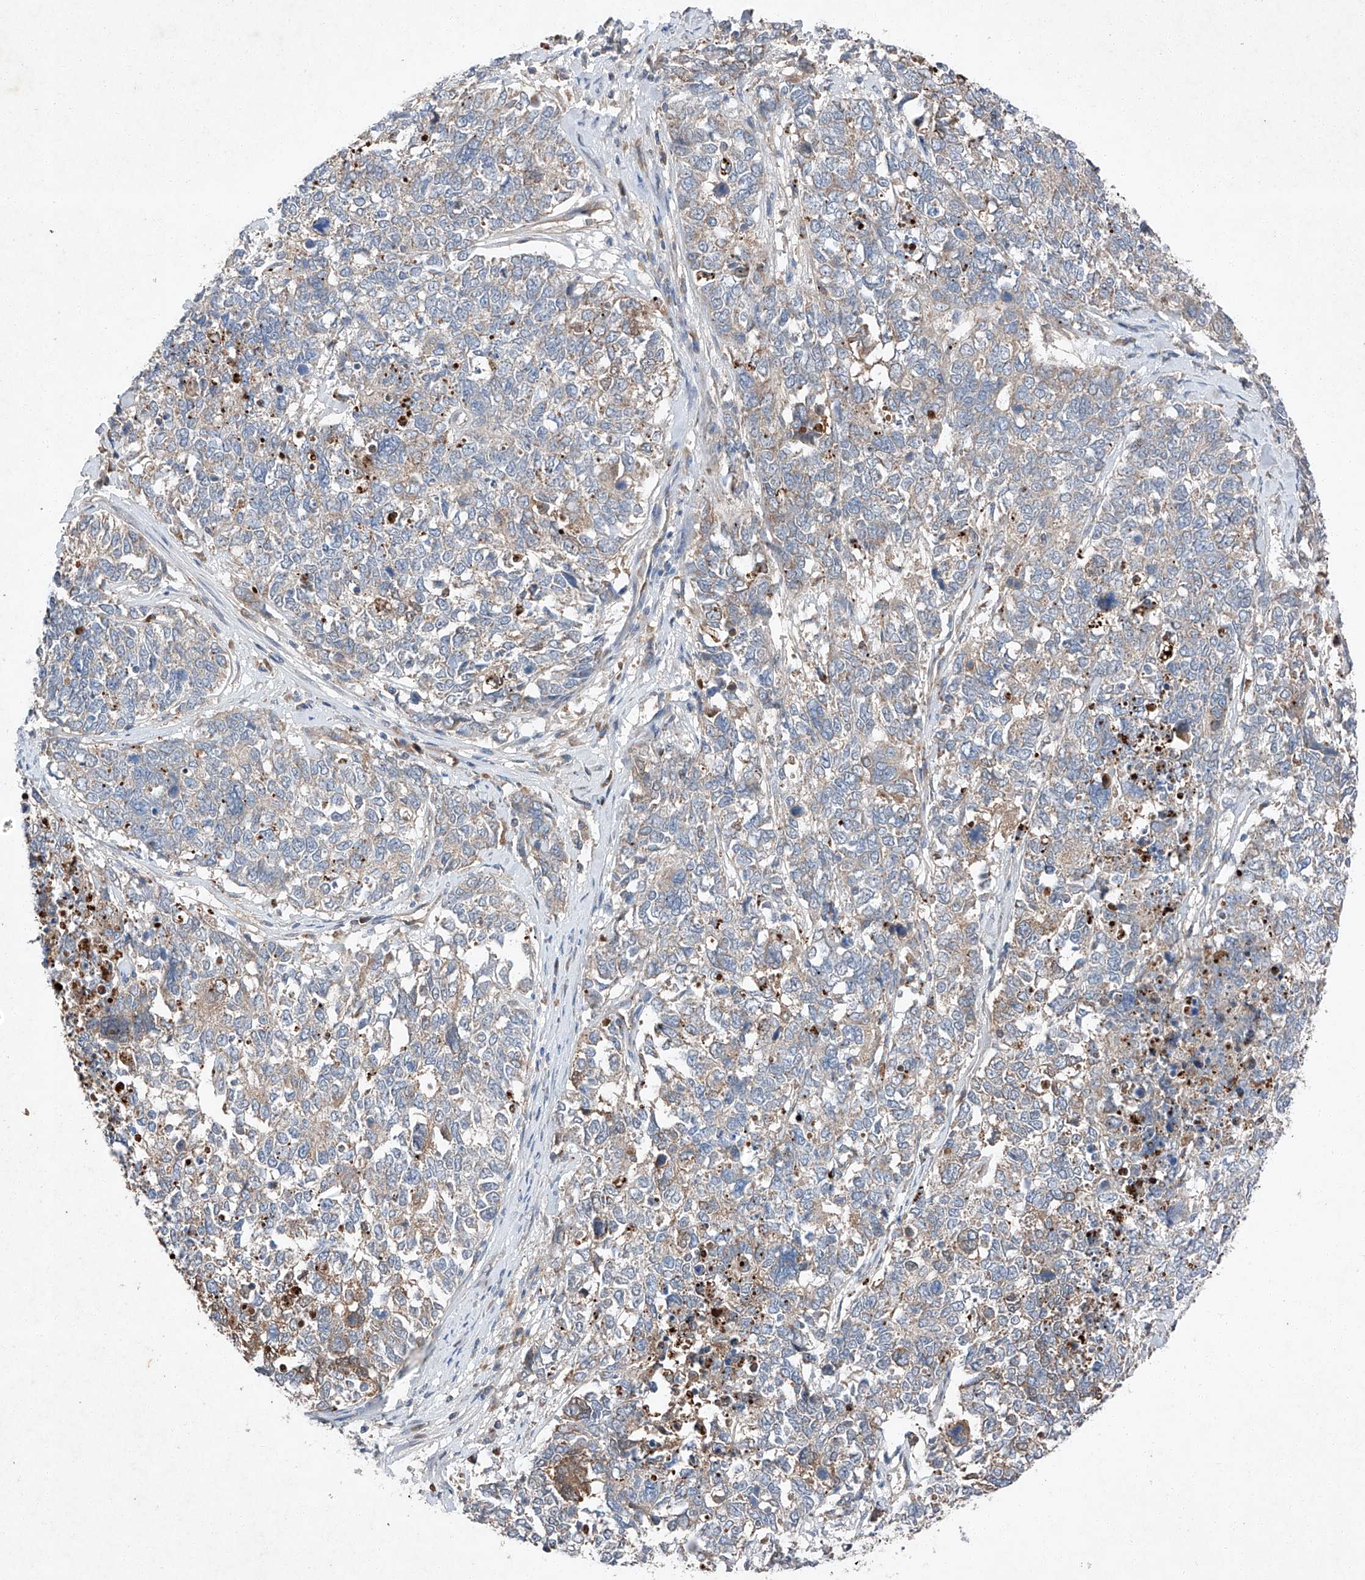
{"staining": {"intensity": "negative", "quantity": "none", "location": "none"}, "tissue": "cervical cancer", "cell_type": "Tumor cells", "image_type": "cancer", "snomed": [{"axis": "morphology", "description": "Squamous cell carcinoma, NOS"}, {"axis": "topography", "description": "Cervix"}], "caption": "There is no significant expression in tumor cells of cervical cancer (squamous cell carcinoma).", "gene": "RUSC1", "patient": {"sex": "female", "age": 63}}